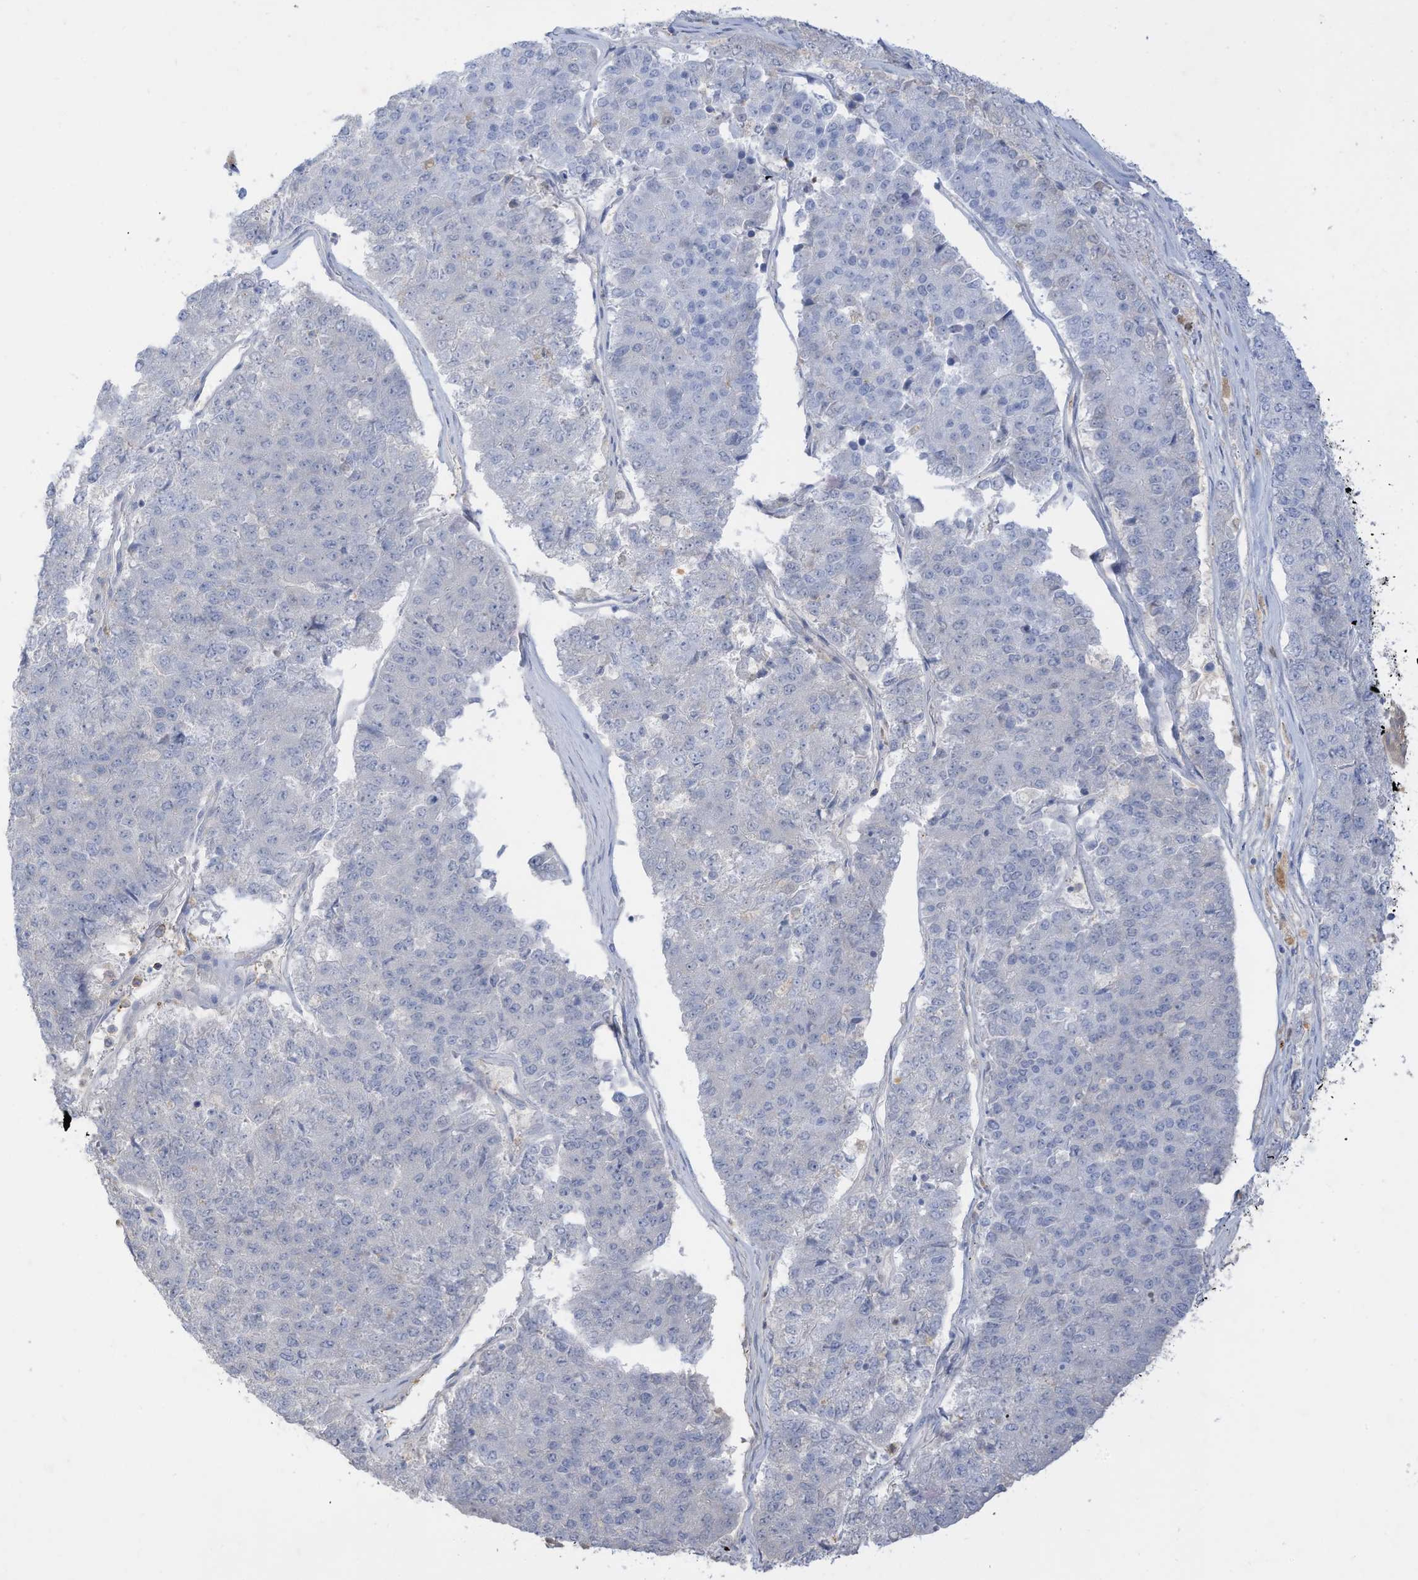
{"staining": {"intensity": "negative", "quantity": "none", "location": "none"}, "tissue": "pancreatic cancer", "cell_type": "Tumor cells", "image_type": "cancer", "snomed": [{"axis": "morphology", "description": "Adenocarcinoma, NOS"}, {"axis": "topography", "description": "Pancreas"}], "caption": "The immunohistochemistry (IHC) image has no significant positivity in tumor cells of pancreatic adenocarcinoma tissue. (DAB immunohistochemistry (IHC) visualized using brightfield microscopy, high magnification).", "gene": "HSD17B13", "patient": {"sex": "male", "age": 50}}